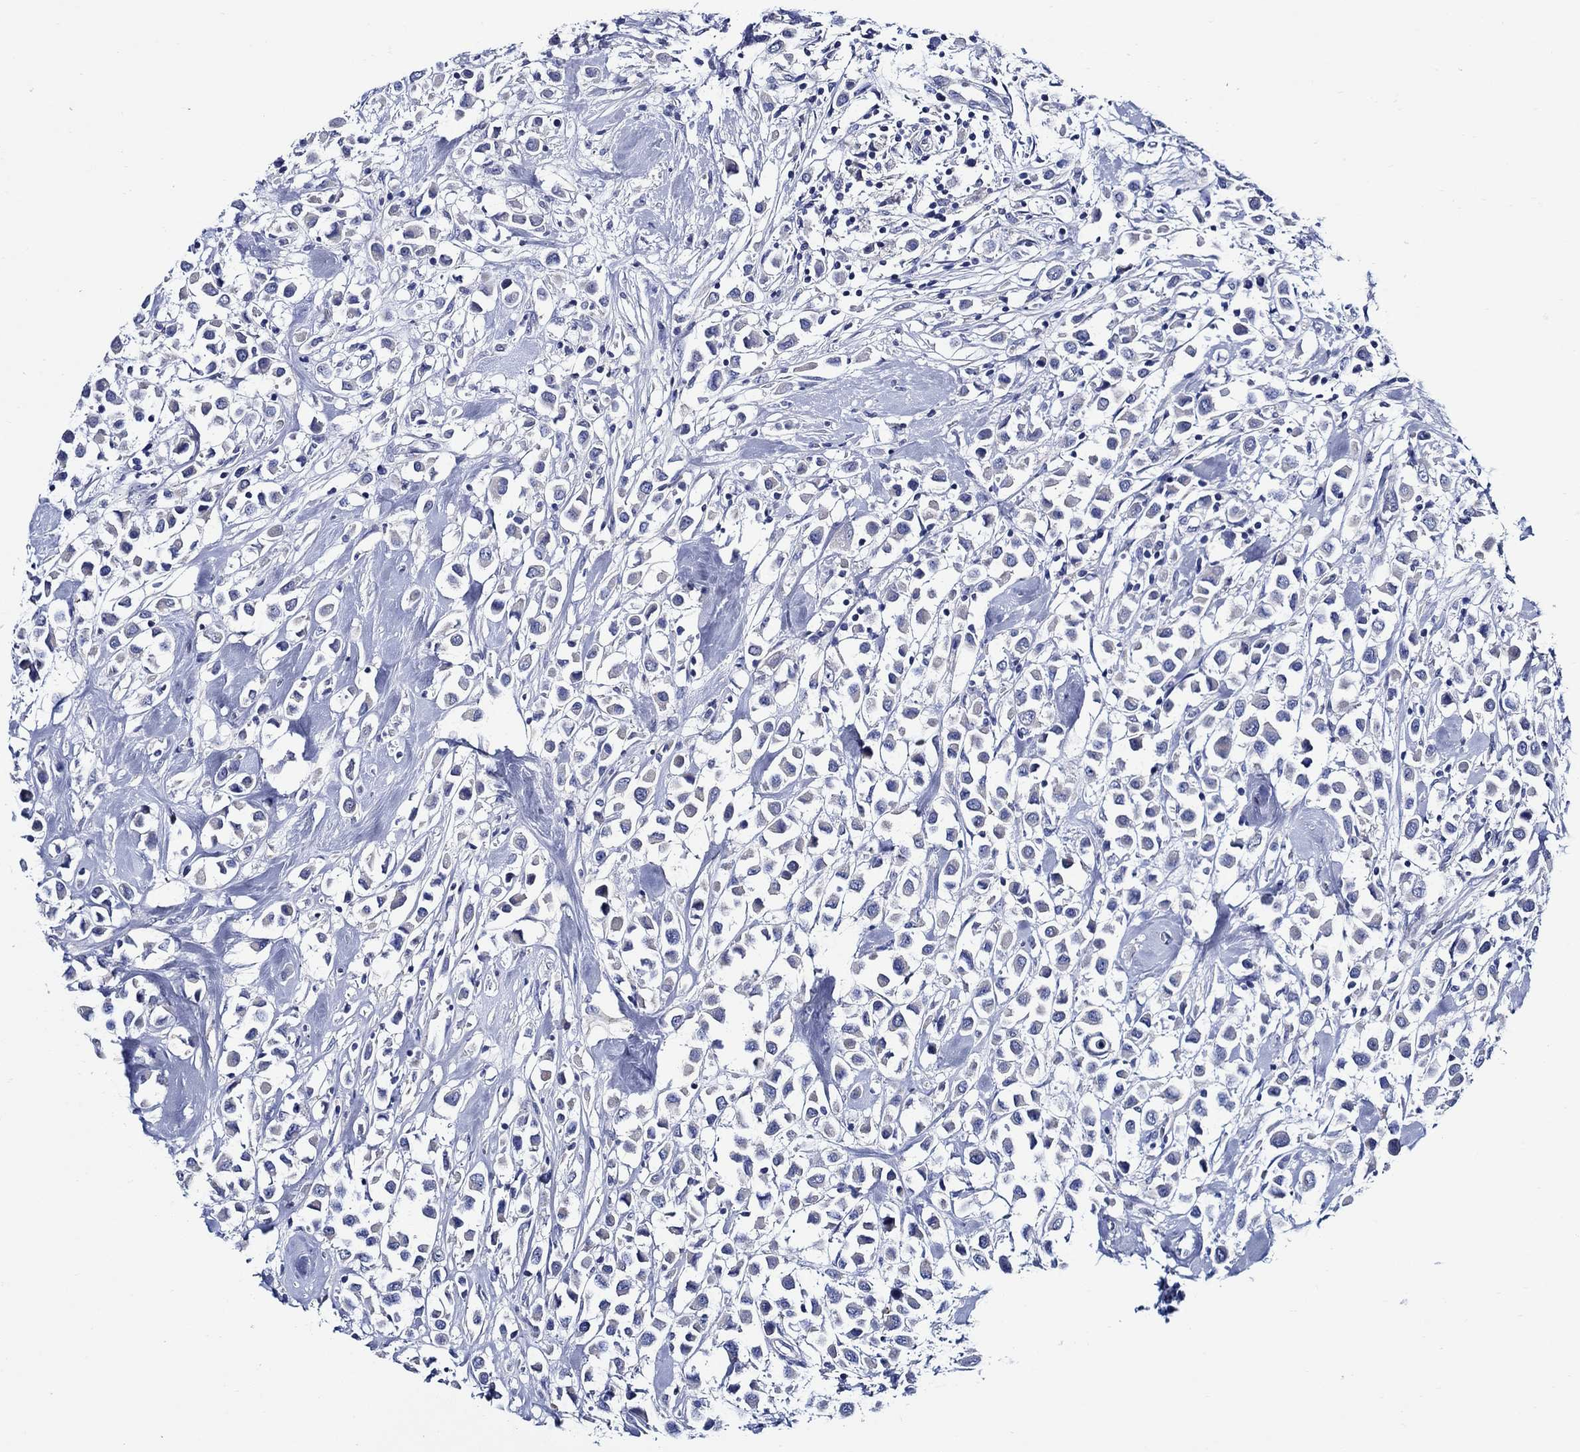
{"staining": {"intensity": "negative", "quantity": "none", "location": "none"}, "tissue": "breast cancer", "cell_type": "Tumor cells", "image_type": "cancer", "snomed": [{"axis": "morphology", "description": "Duct carcinoma"}, {"axis": "topography", "description": "Breast"}], "caption": "Immunohistochemistry (IHC) histopathology image of neoplastic tissue: breast cancer (intraductal carcinoma) stained with DAB (3,3'-diaminobenzidine) displays no significant protein staining in tumor cells.", "gene": "SKOR1", "patient": {"sex": "female", "age": 61}}